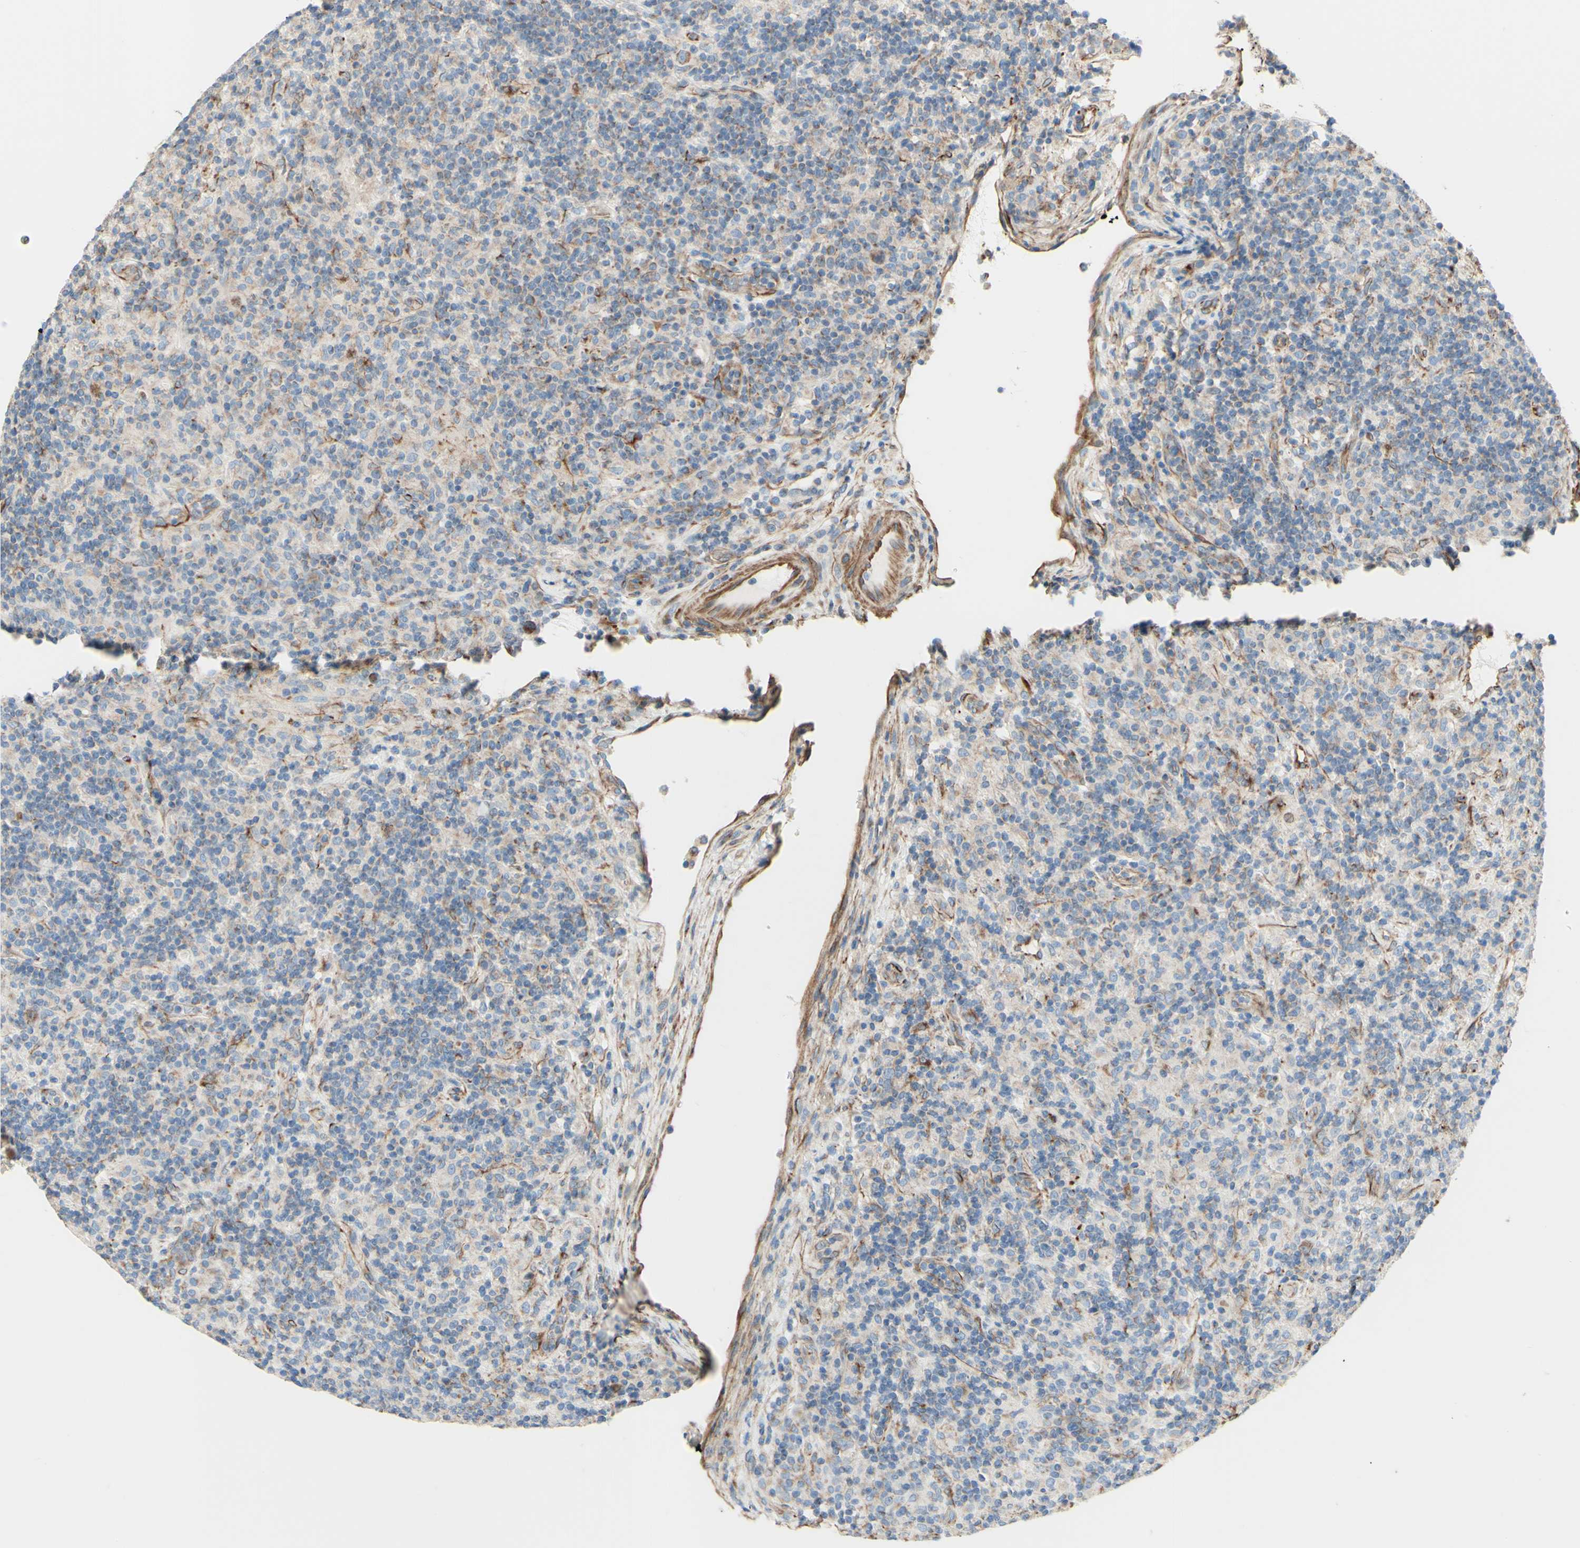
{"staining": {"intensity": "negative", "quantity": "none", "location": "none"}, "tissue": "lymphoma", "cell_type": "Tumor cells", "image_type": "cancer", "snomed": [{"axis": "morphology", "description": "Hodgkin's disease, NOS"}, {"axis": "topography", "description": "Lymph node"}], "caption": "Immunohistochemistry photomicrograph of neoplastic tissue: lymphoma stained with DAB demonstrates no significant protein staining in tumor cells. Brightfield microscopy of IHC stained with DAB (3,3'-diaminobenzidine) (brown) and hematoxylin (blue), captured at high magnification.", "gene": "ENDOD1", "patient": {"sex": "male", "age": 70}}